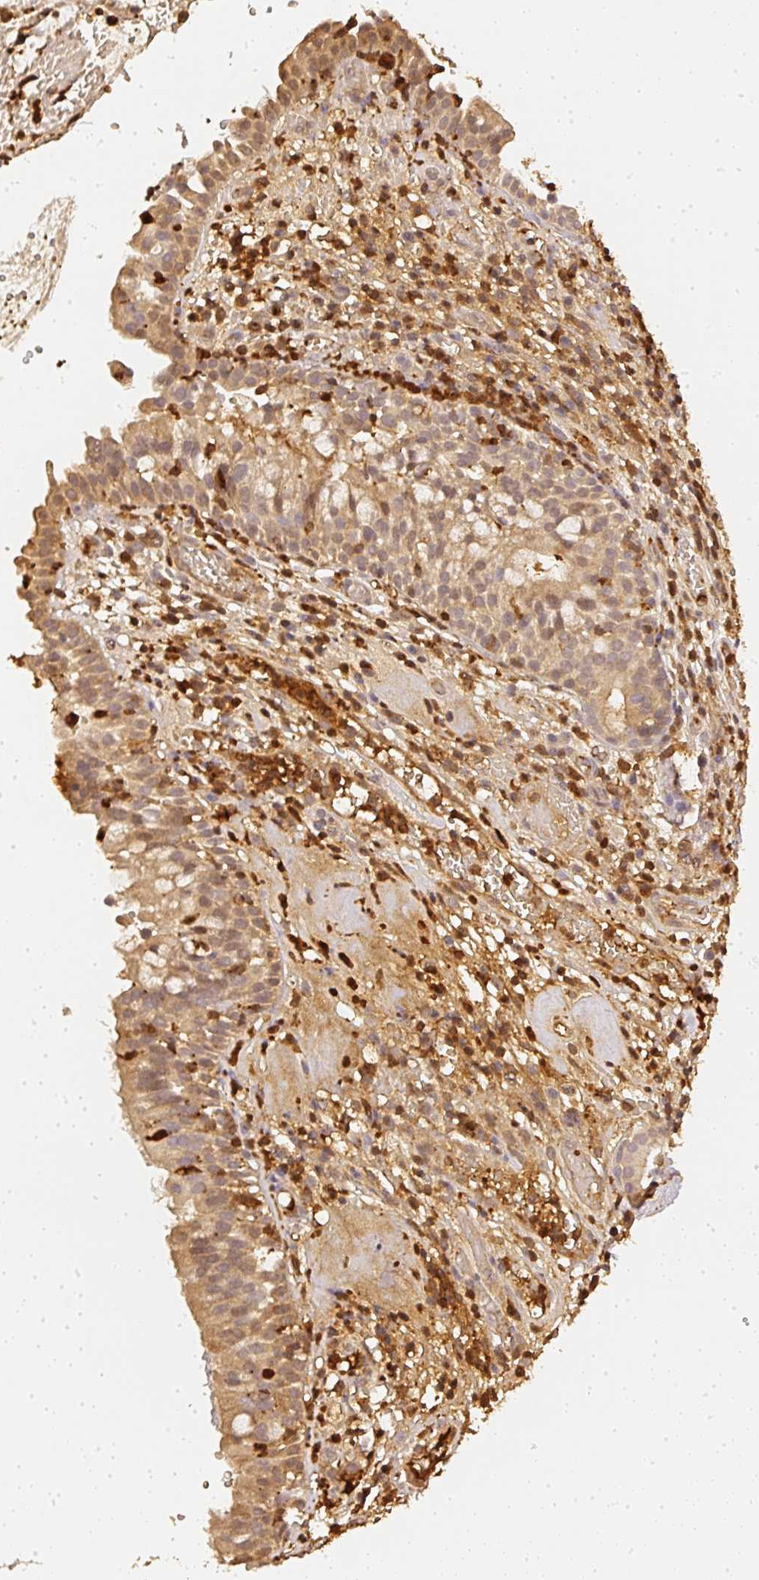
{"staining": {"intensity": "weak", "quantity": ">75%", "location": "cytoplasmic/membranous"}, "tissue": "nasopharynx", "cell_type": "Respiratory epithelial cells", "image_type": "normal", "snomed": [{"axis": "morphology", "description": "Normal tissue, NOS"}, {"axis": "topography", "description": "Nasopharynx"}], "caption": "A brown stain labels weak cytoplasmic/membranous expression of a protein in respiratory epithelial cells of unremarkable nasopharynx.", "gene": "PFN1", "patient": {"sex": "male", "age": 65}}